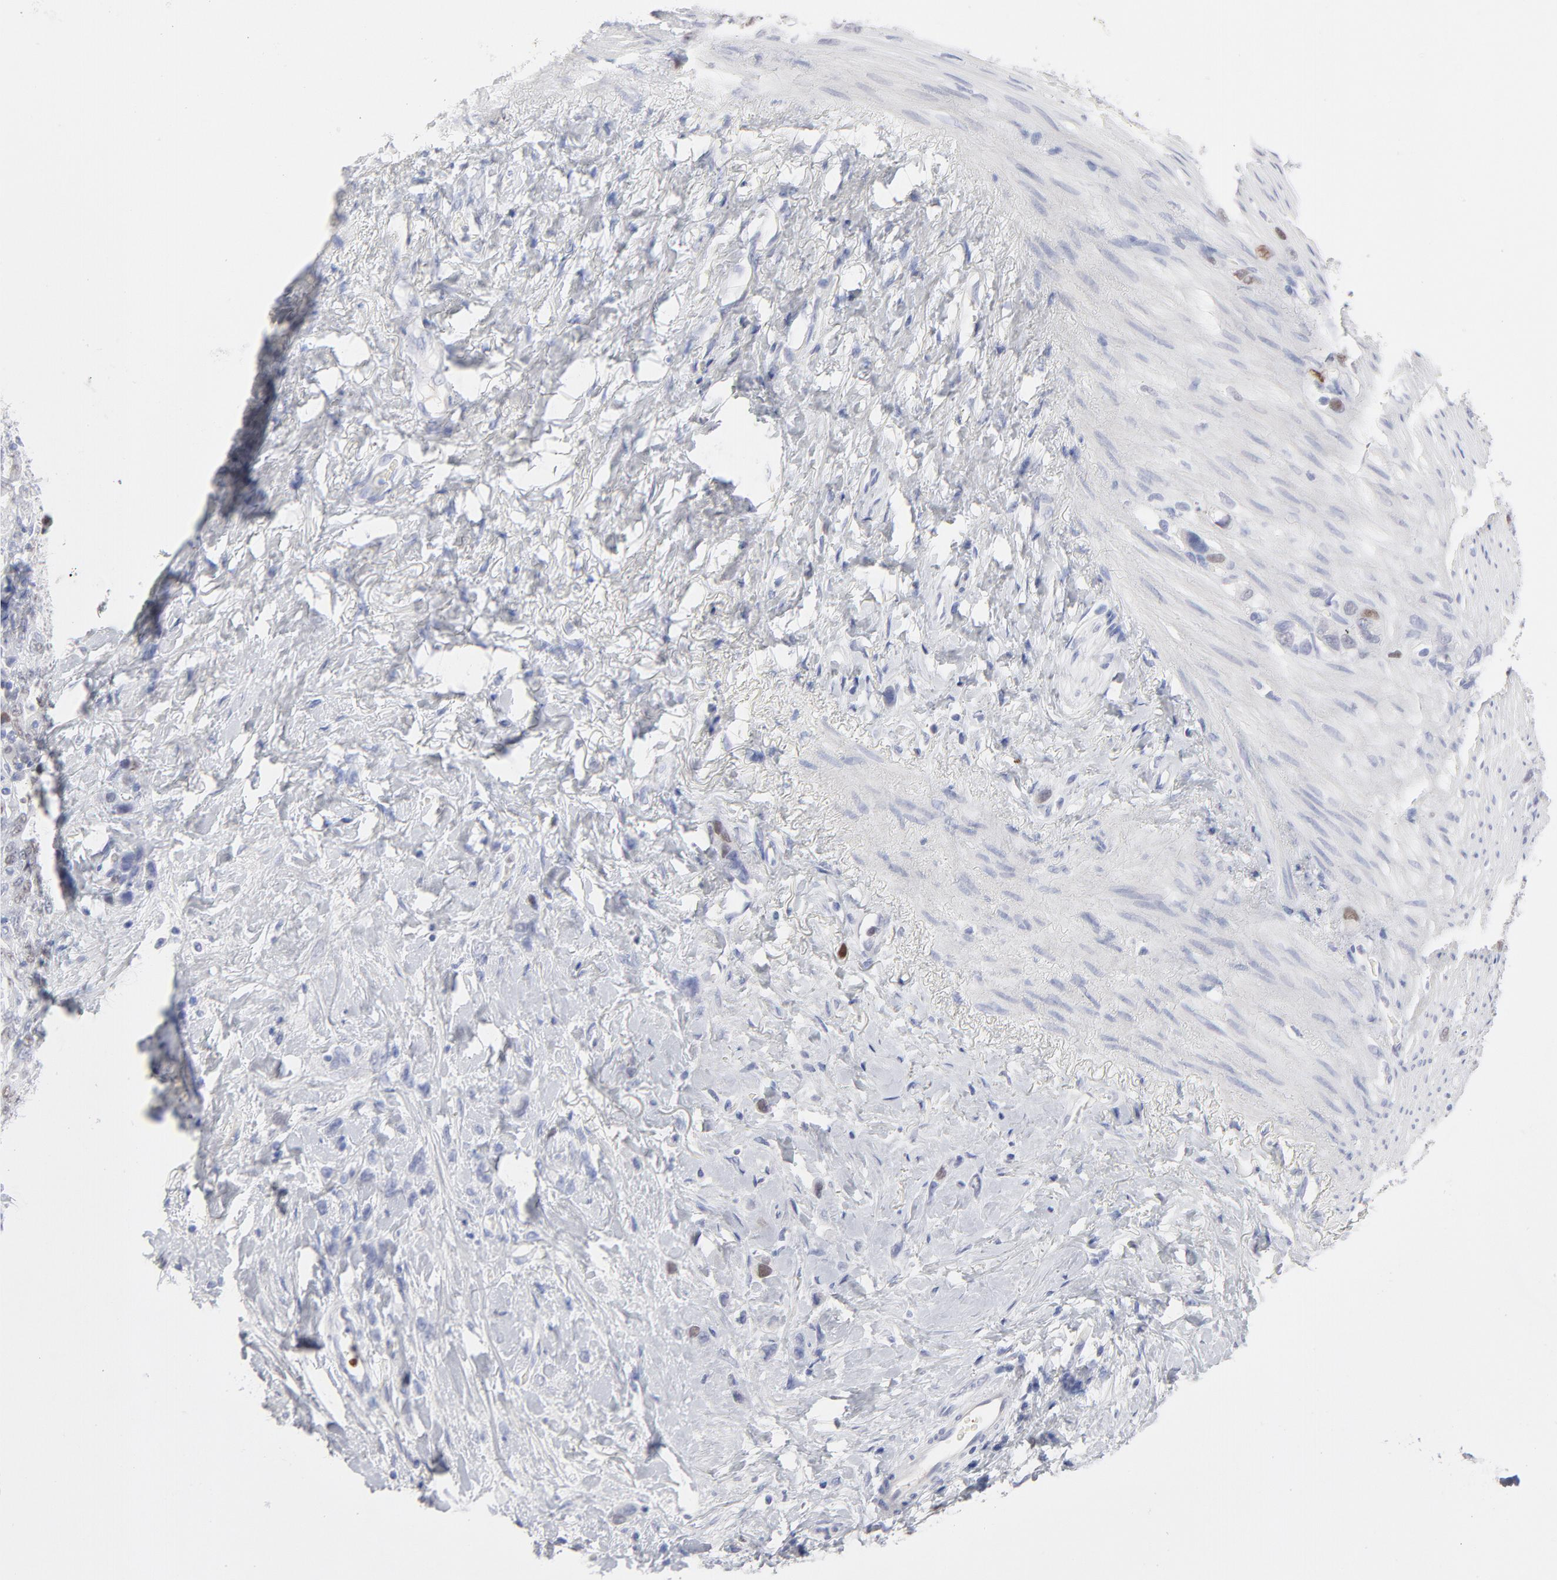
{"staining": {"intensity": "moderate", "quantity": "<25%", "location": "nuclear"}, "tissue": "stomach cancer", "cell_type": "Tumor cells", "image_type": "cancer", "snomed": [{"axis": "morphology", "description": "Normal tissue, NOS"}, {"axis": "morphology", "description": "Adenocarcinoma, NOS"}, {"axis": "morphology", "description": "Adenocarcinoma, High grade"}, {"axis": "topography", "description": "Stomach, upper"}, {"axis": "topography", "description": "Stomach"}], "caption": "Protein staining of stomach adenocarcinoma tissue shows moderate nuclear expression in approximately <25% of tumor cells.", "gene": "MCM7", "patient": {"sex": "female", "age": 65}}